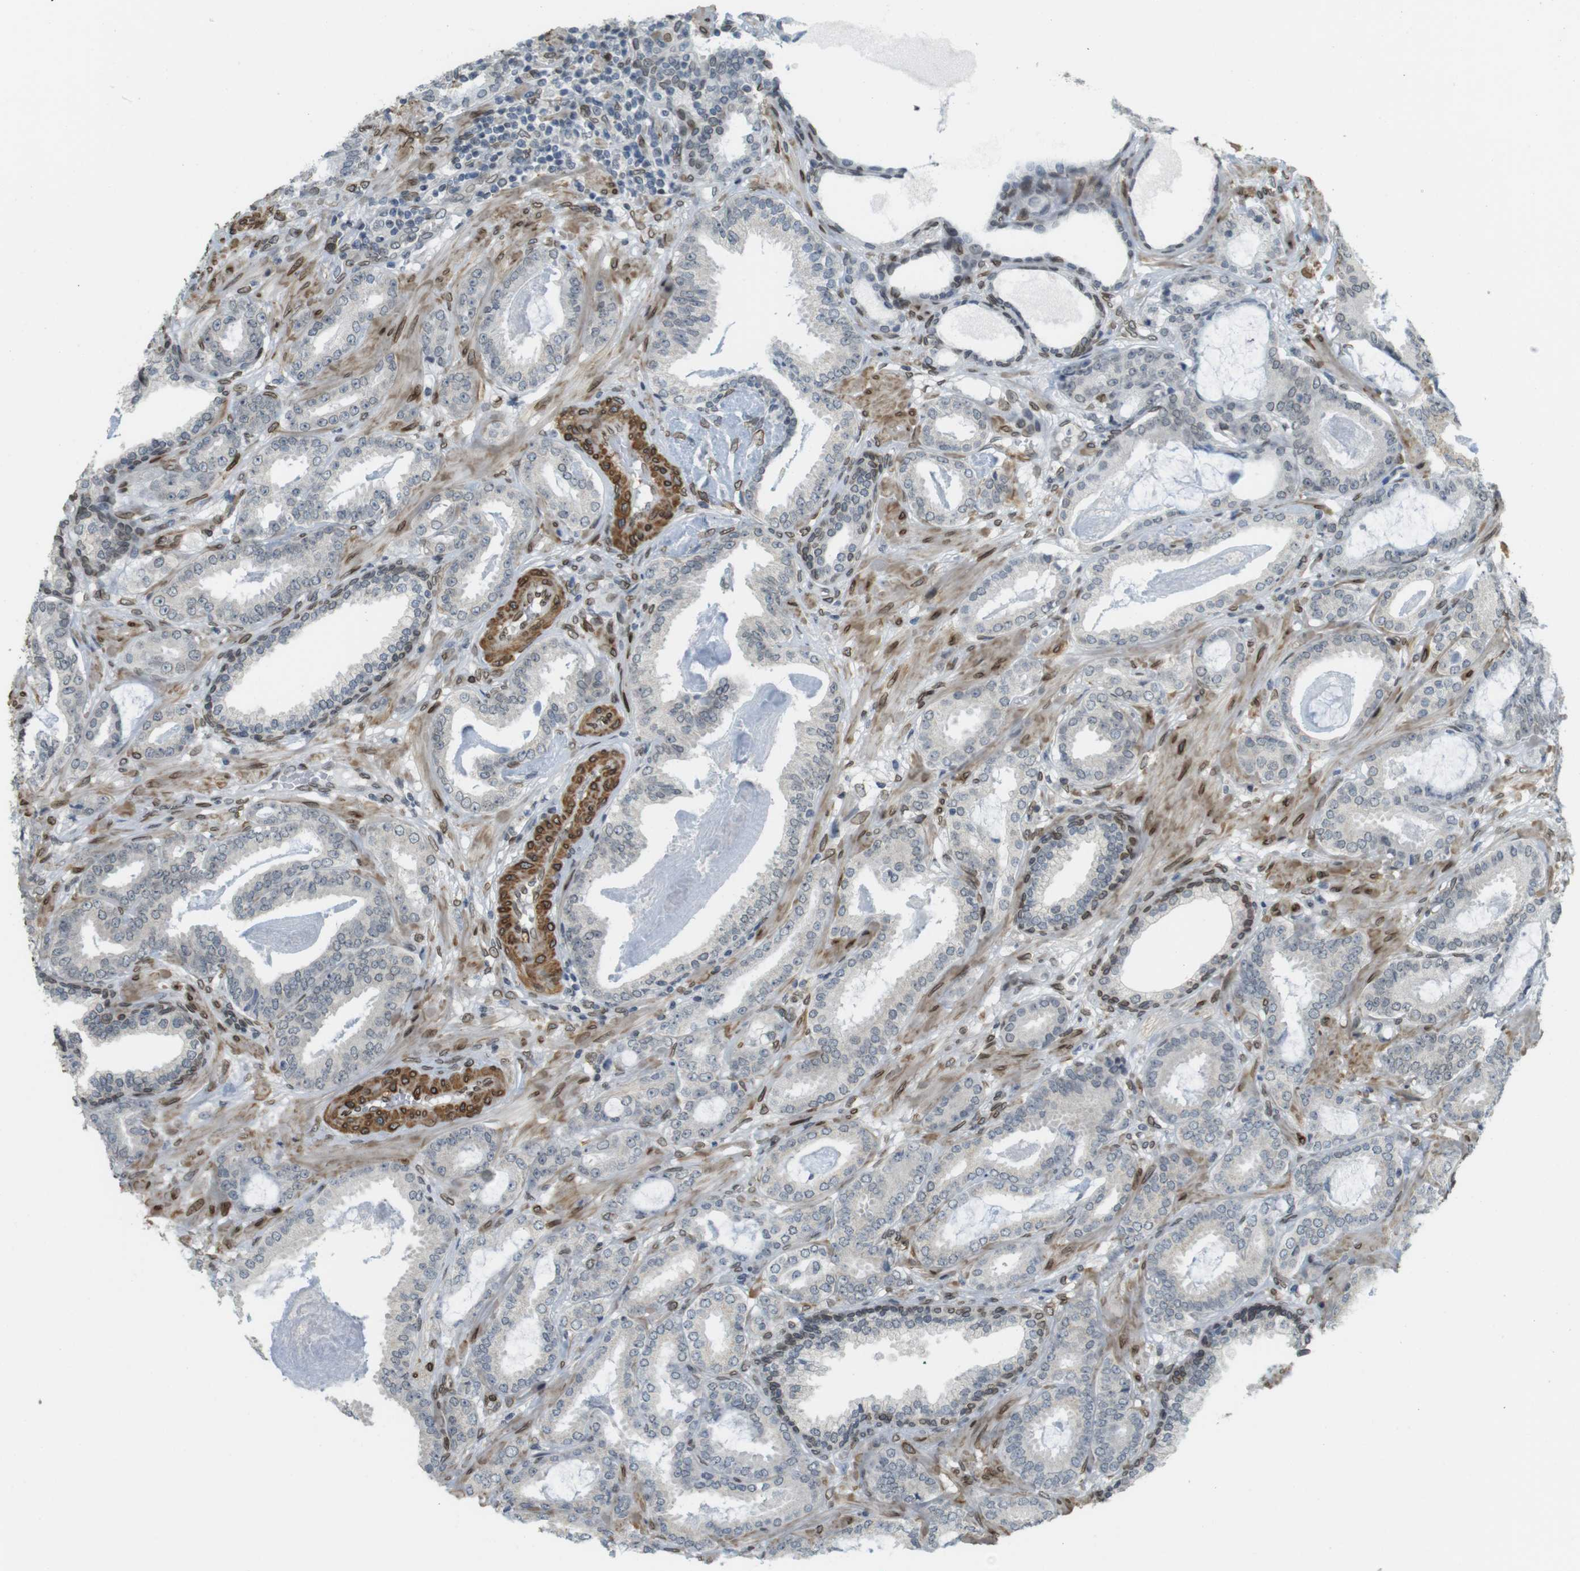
{"staining": {"intensity": "negative", "quantity": "none", "location": "none"}, "tissue": "prostate cancer", "cell_type": "Tumor cells", "image_type": "cancer", "snomed": [{"axis": "morphology", "description": "Adenocarcinoma, Low grade"}, {"axis": "topography", "description": "Prostate"}], "caption": "Prostate cancer (low-grade adenocarcinoma) was stained to show a protein in brown. There is no significant staining in tumor cells.", "gene": "ARL6IP6", "patient": {"sex": "male", "age": 53}}